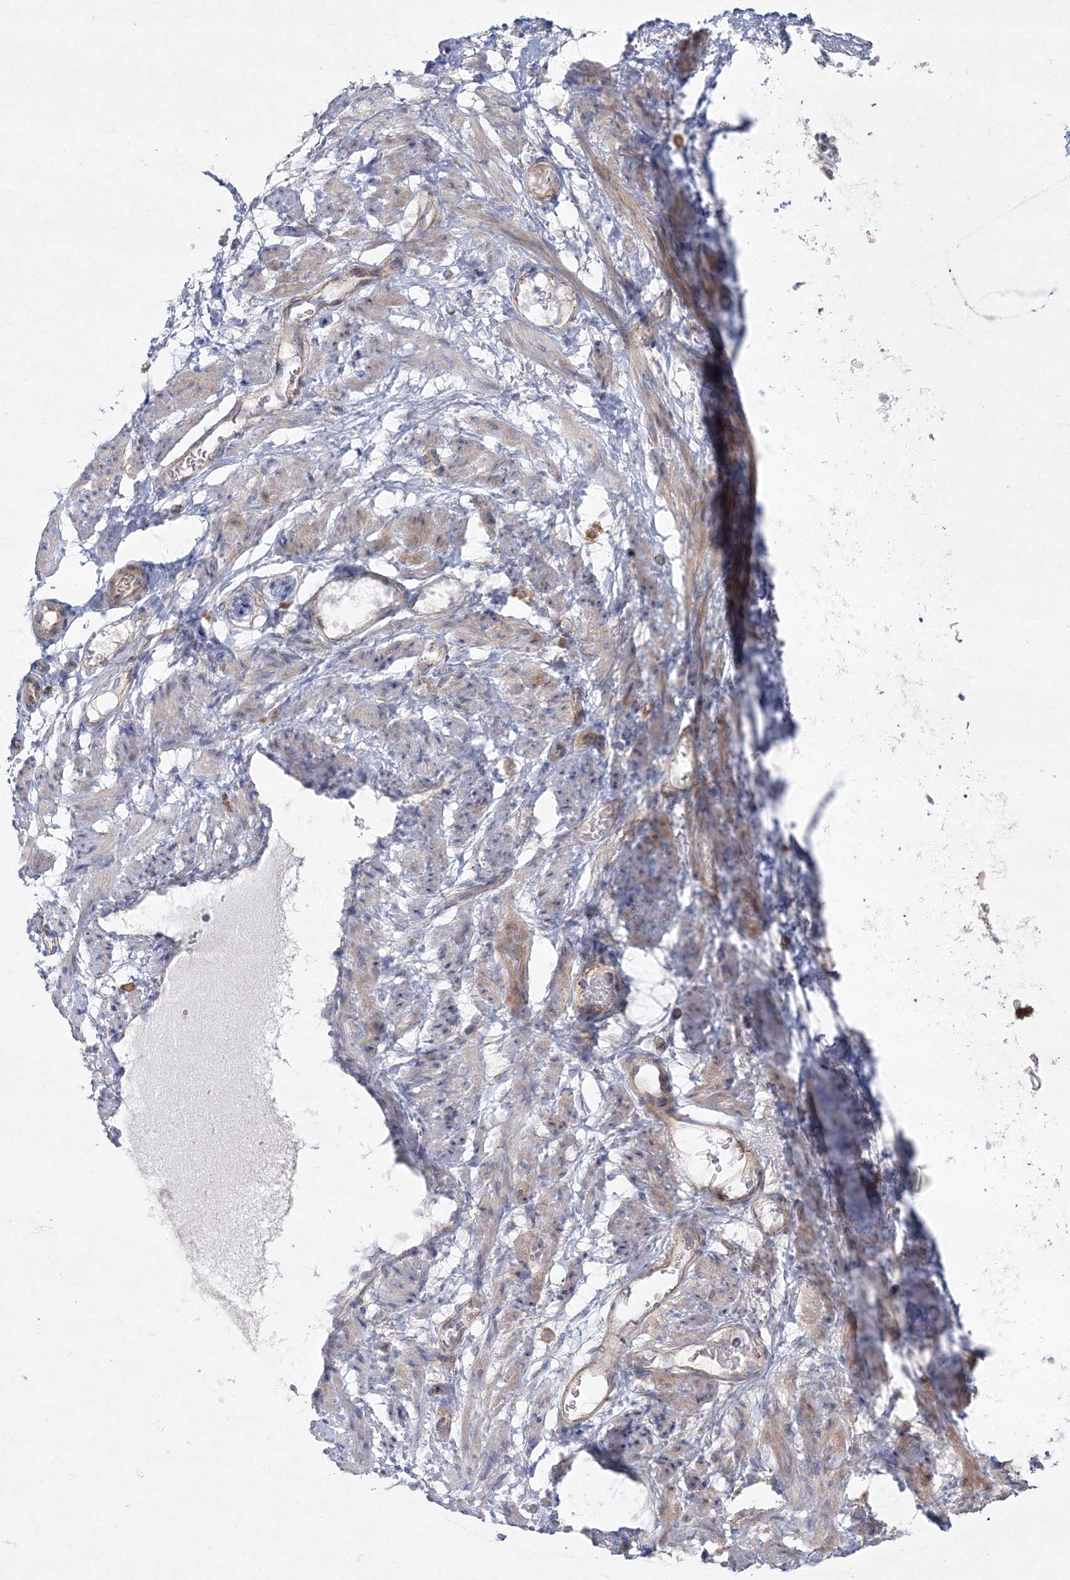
{"staining": {"intensity": "negative", "quantity": "none", "location": "none"}, "tissue": "soft tissue", "cell_type": "Fibroblasts", "image_type": "normal", "snomed": [{"axis": "morphology", "description": "Normal tissue, NOS"}, {"axis": "topography", "description": "Smooth muscle"}, {"axis": "topography", "description": "Peripheral nerve tissue"}], "caption": "Immunohistochemistry (IHC) photomicrograph of unremarkable soft tissue: soft tissue stained with DAB (3,3'-diaminobenzidine) reveals no significant protein positivity in fibroblasts.", "gene": "NAA40", "patient": {"sex": "female", "age": 39}}